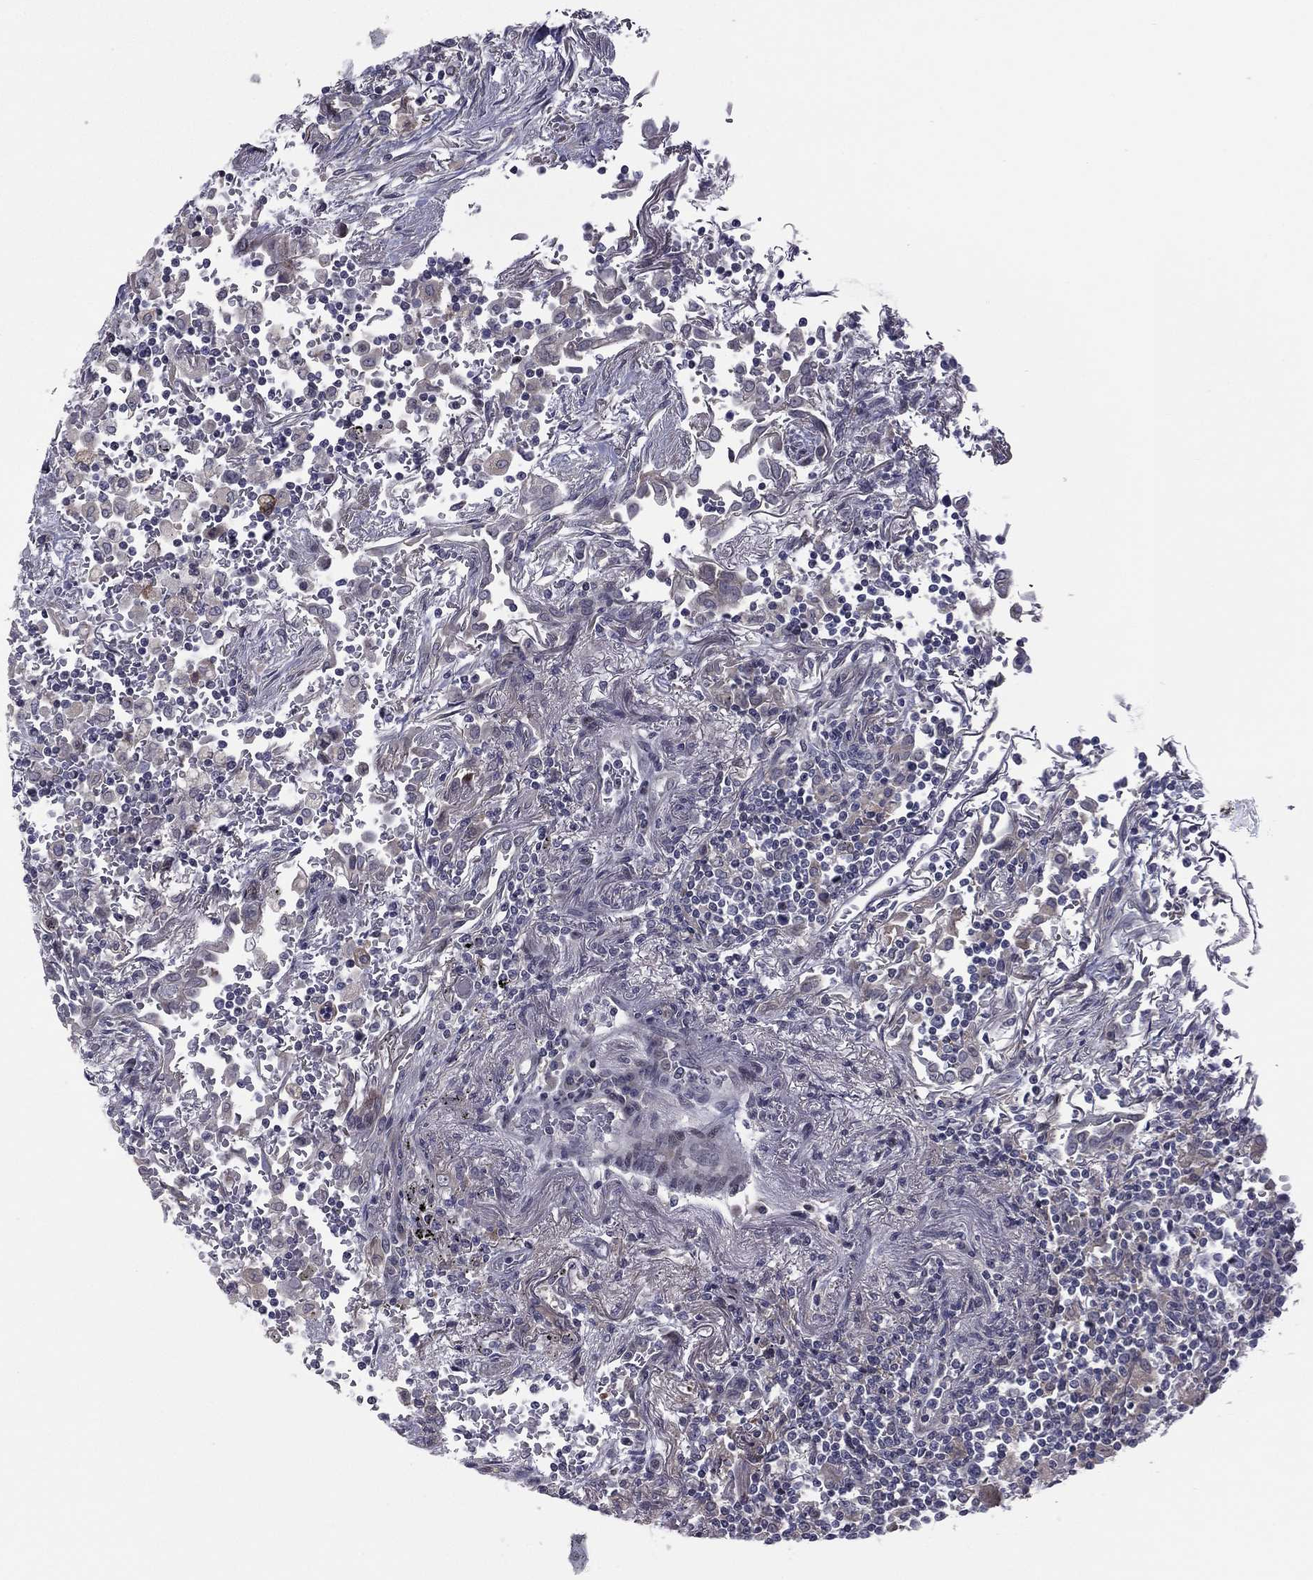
{"staining": {"intensity": "negative", "quantity": "none", "location": "none"}, "tissue": "lymphoma", "cell_type": "Tumor cells", "image_type": "cancer", "snomed": [{"axis": "morphology", "description": "Malignant lymphoma, non-Hodgkin's type, High grade"}, {"axis": "topography", "description": "Lung"}], "caption": "The micrograph displays no significant staining in tumor cells of lymphoma.", "gene": "ACTRT2", "patient": {"sex": "male", "age": 79}}